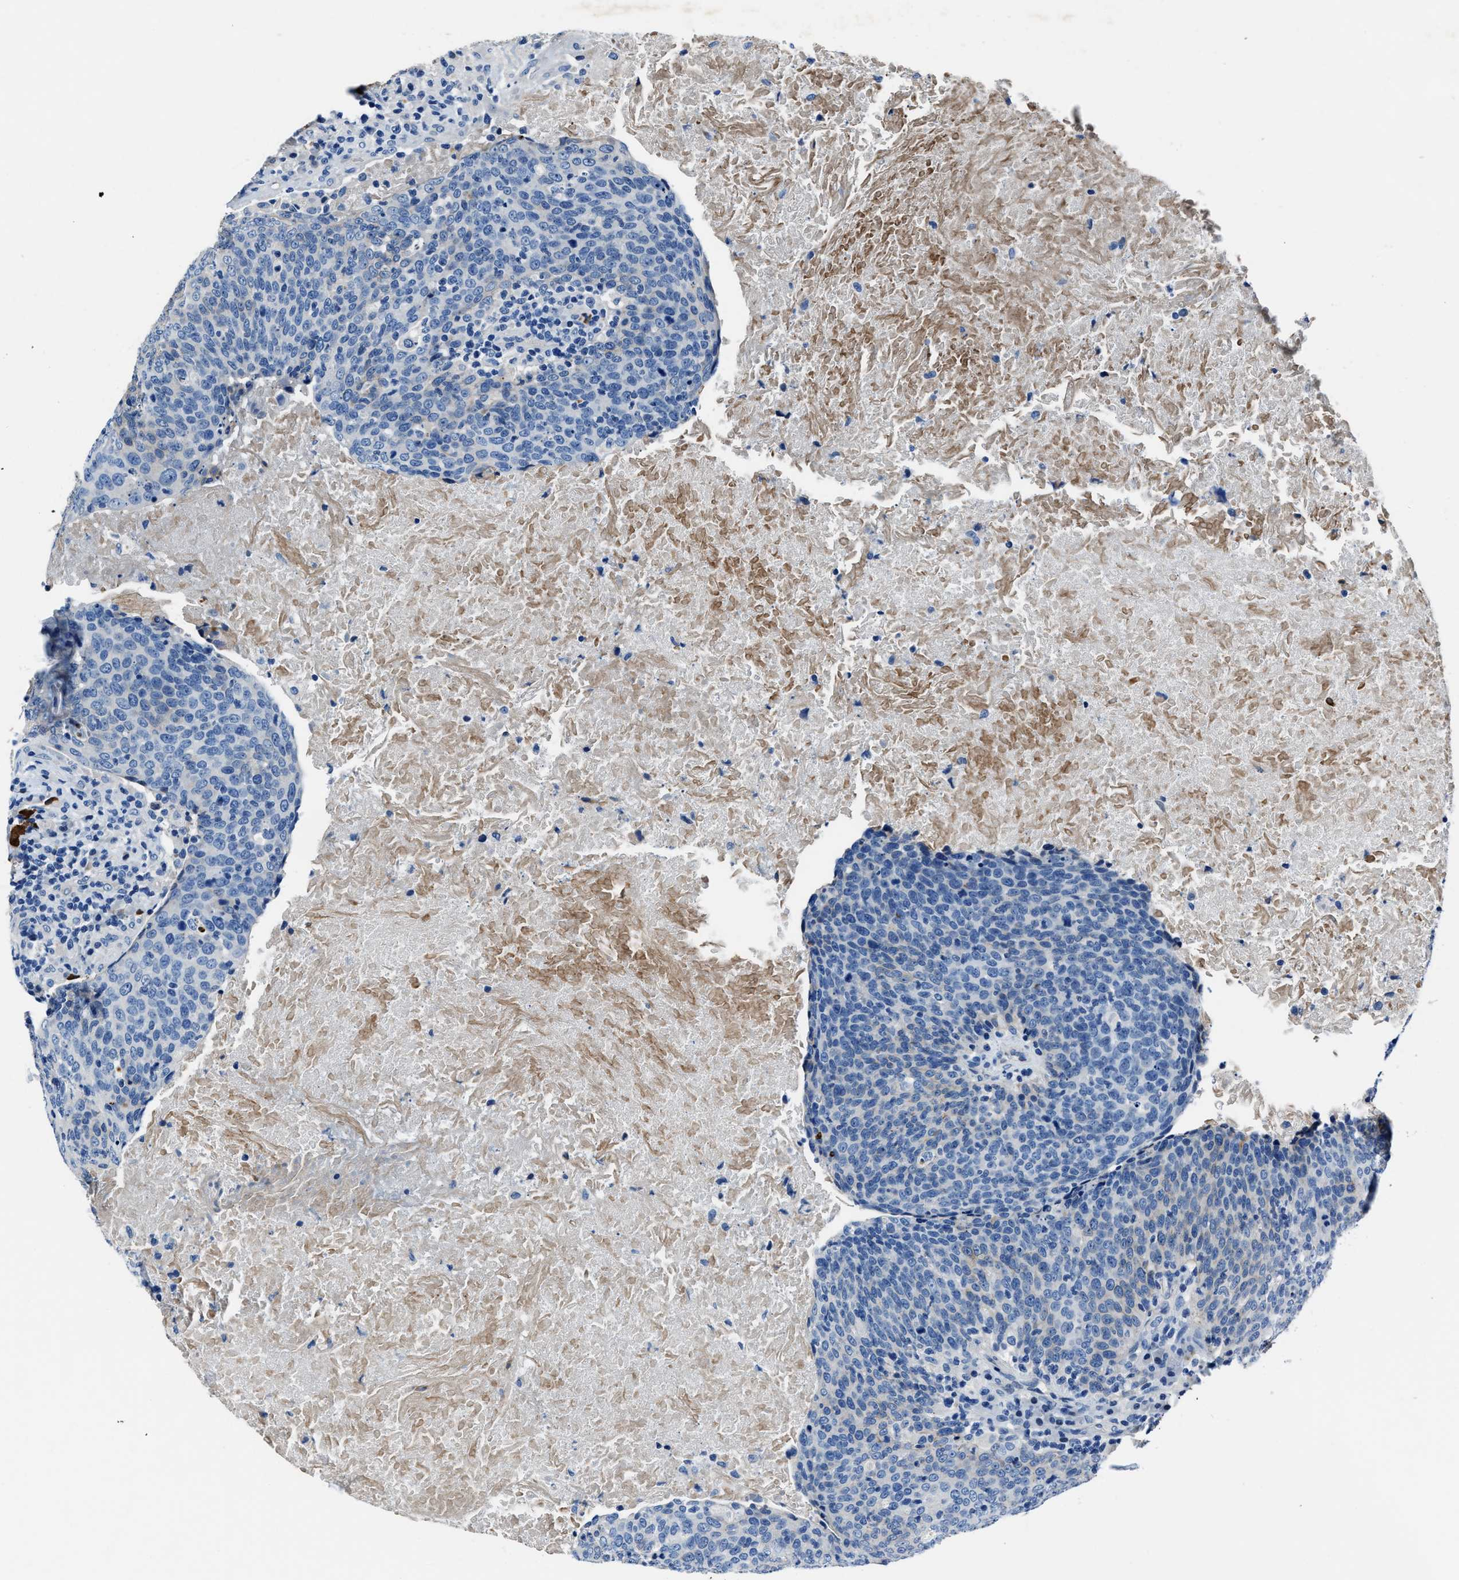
{"staining": {"intensity": "negative", "quantity": "none", "location": "none"}, "tissue": "head and neck cancer", "cell_type": "Tumor cells", "image_type": "cancer", "snomed": [{"axis": "morphology", "description": "Squamous cell carcinoma, NOS"}, {"axis": "morphology", "description": "Squamous cell carcinoma, metastatic, NOS"}, {"axis": "topography", "description": "Lymph node"}, {"axis": "topography", "description": "Head-Neck"}], "caption": "IHC image of head and neck metastatic squamous cell carcinoma stained for a protein (brown), which displays no staining in tumor cells.", "gene": "NACAD", "patient": {"sex": "male", "age": 62}}